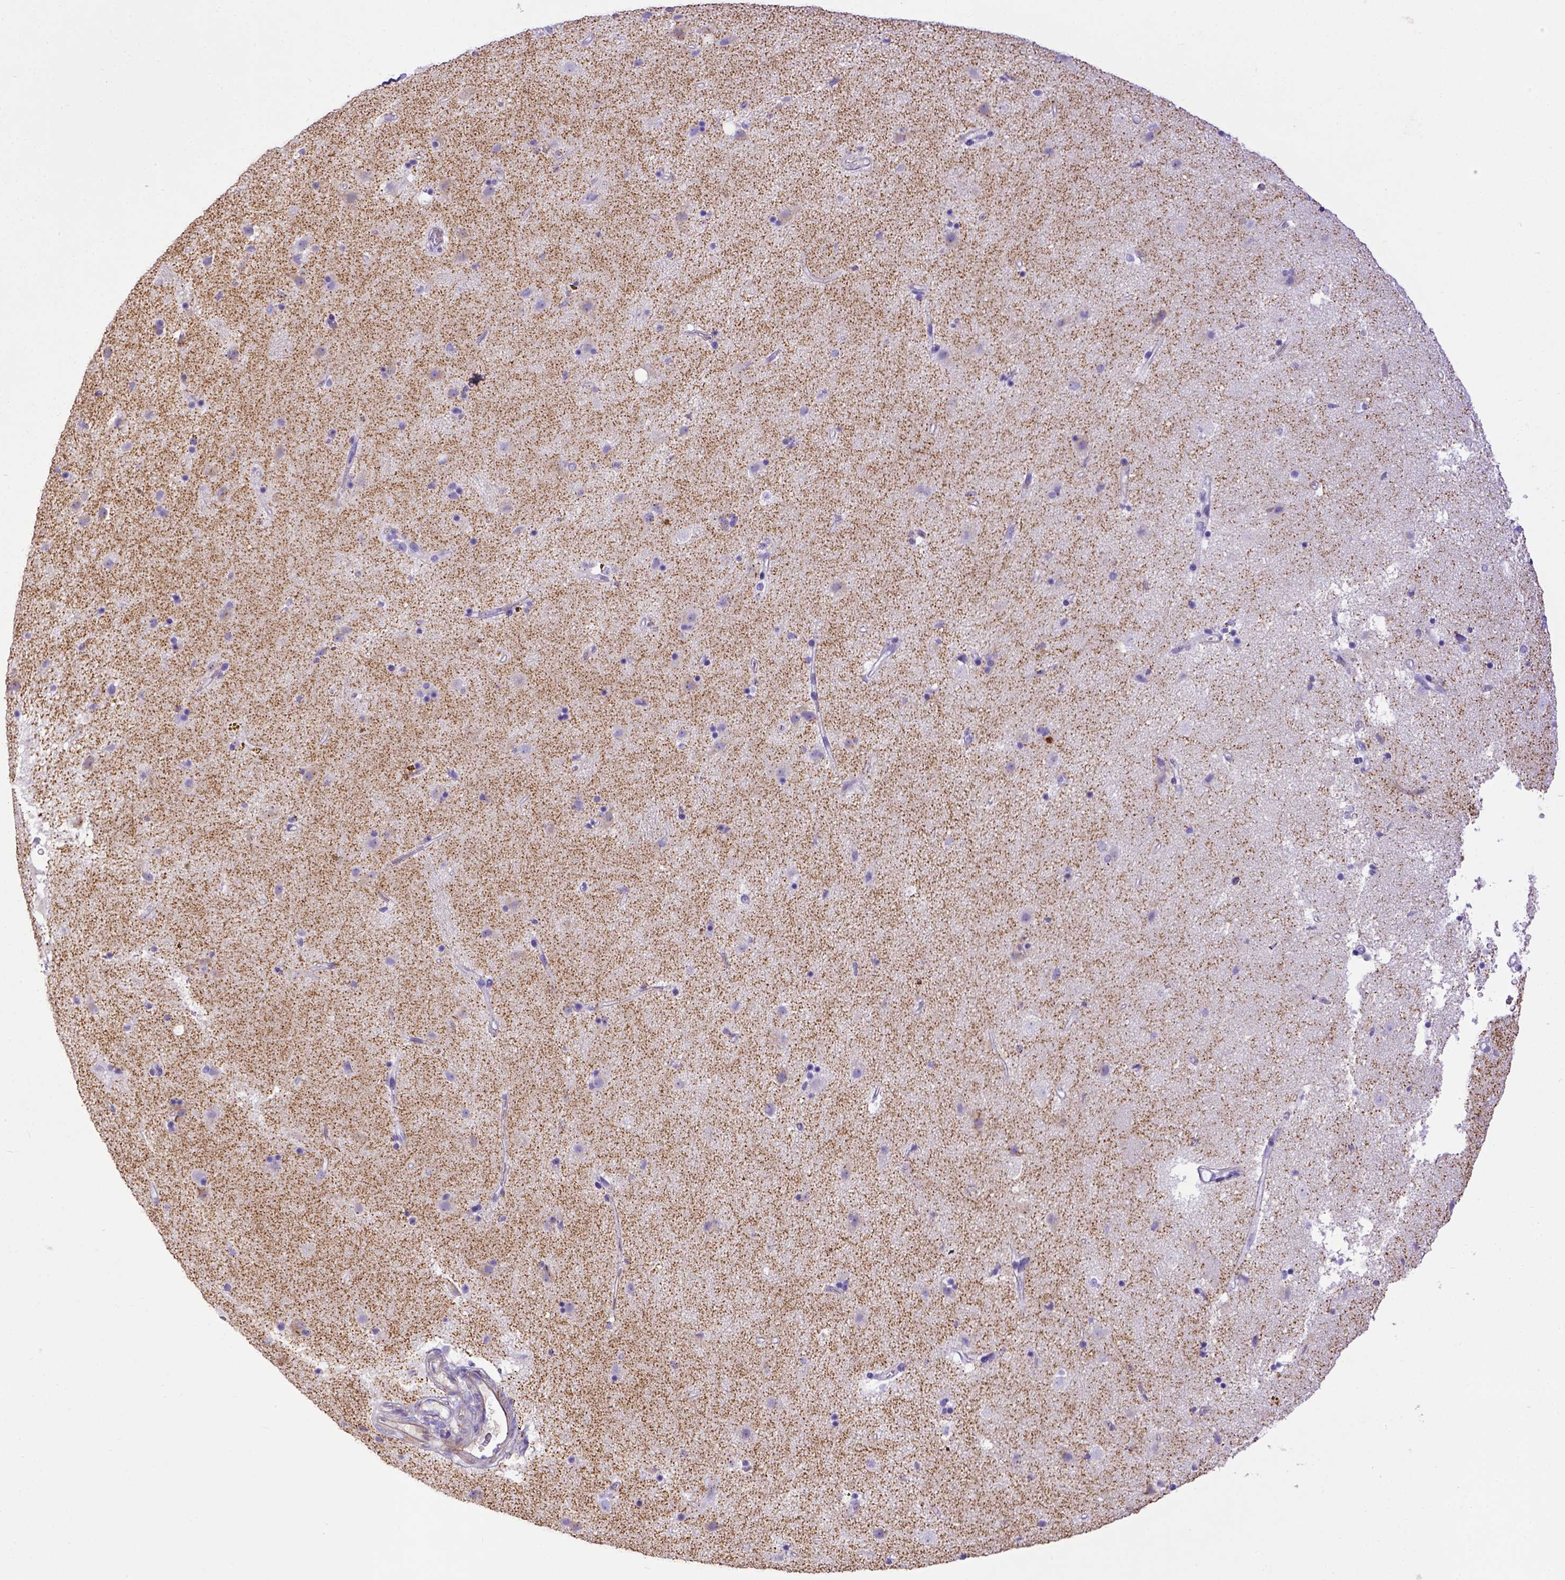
{"staining": {"intensity": "negative", "quantity": "none", "location": "none"}, "tissue": "caudate", "cell_type": "Glial cells", "image_type": "normal", "snomed": [{"axis": "morphology", "description": "Normal tissue, NOS"}, {"axis": "topography", "description": "Lateral ventricle wall"}], "caption": "This is a image of immunohistochemistry (IHC) staining of benign caudate, which shows no expression in glial cells. The staining was performed using DAB to visualize the protein expression in brown, while the nuclei were stained in blue with hematoxylin (Magnification: 20x).", "gene": "LRRC18", "patient": {"sex": "female", "age": 71}}